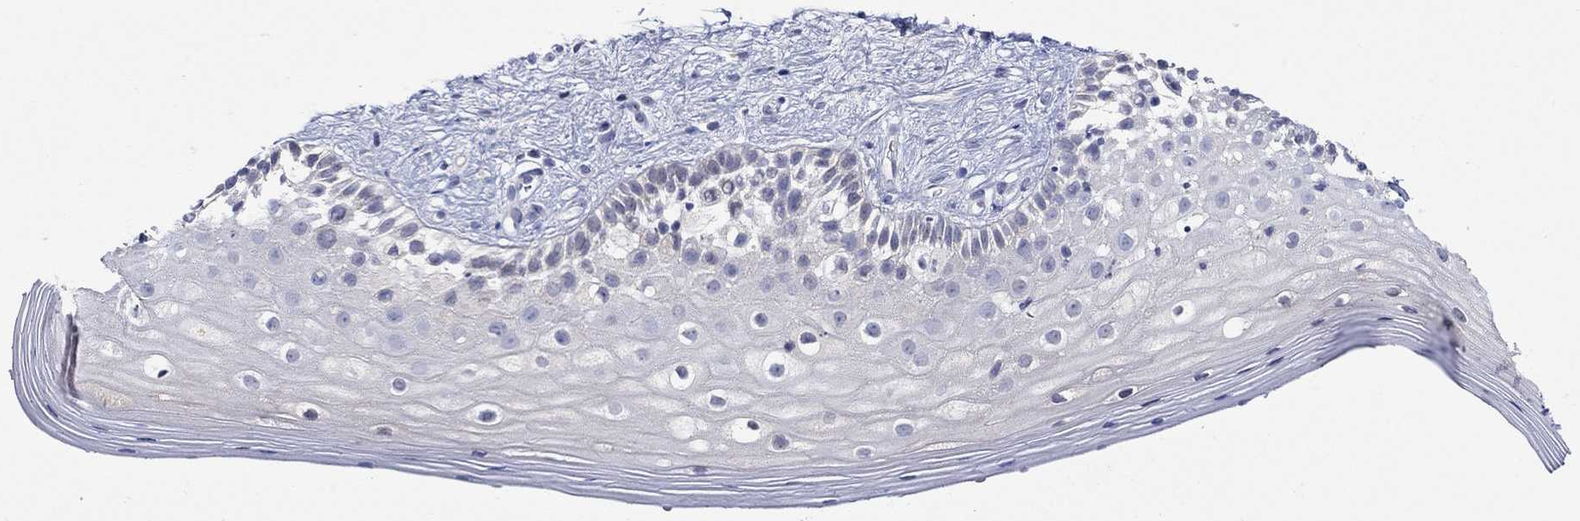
{"staining": {"intensity": "negative", "quantity": "none", "location": "none"}, "tissue": "vagina", "cell_type": "Squamous epithelial cells", "image_type": "normal", "snomed": [{"axis": "morphology", "description": "Normal tissue, NOS"}, {"axis": "topography", "description": "Vagina"}], "caption": "The micrograph exhibits no significant positivity in squamous epithelial cells of vagina. Nuclei are stained in blue.", "gene": "MSI1", "patient": {"sex": "female", "age": 47}}